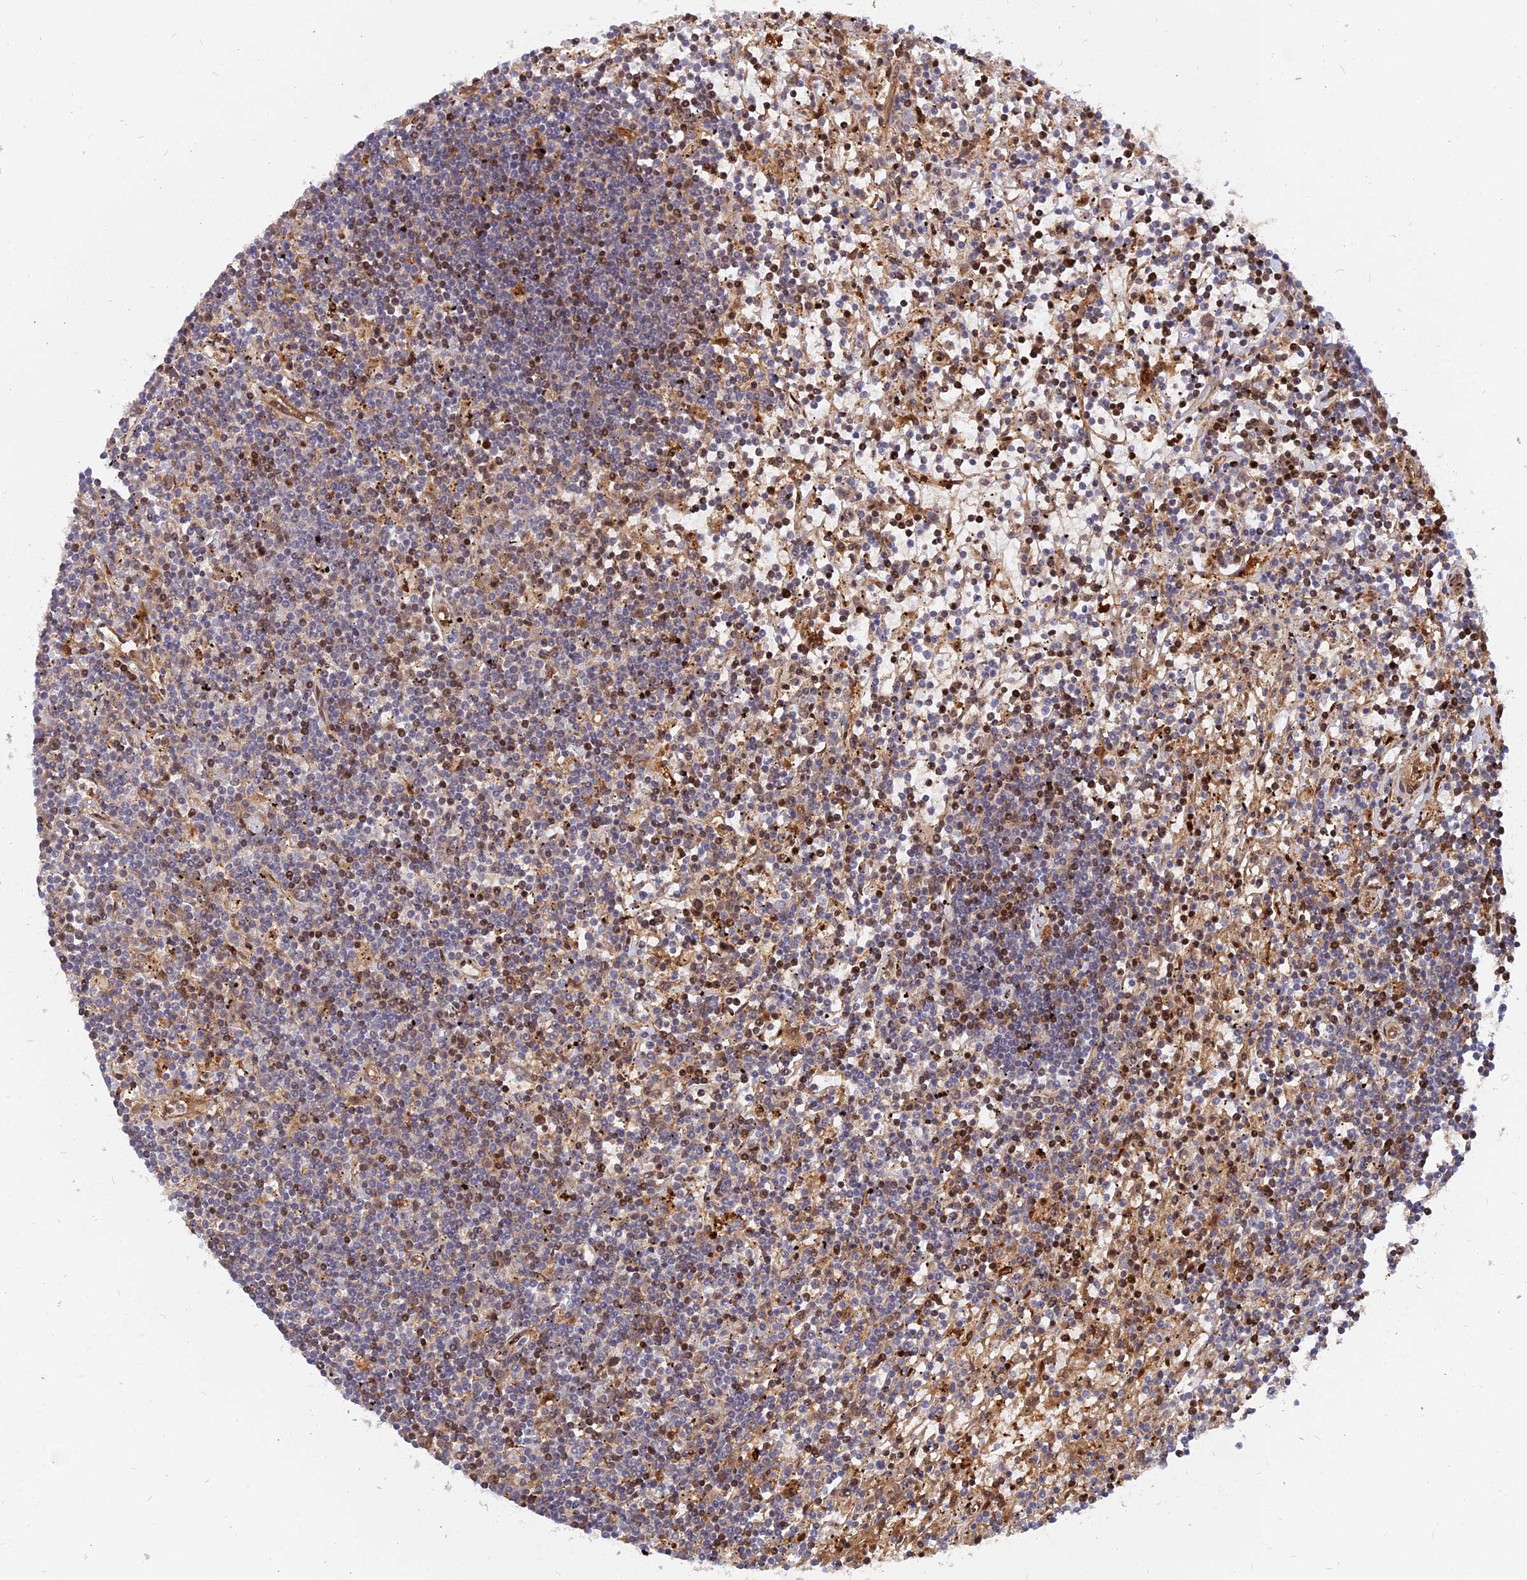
{"staining": {"intensity": "moderate", "quantity": "25%-75%", "location": "nuclear"}, "tissue": "lymphoma", "cell_type": "Tumor cells", "image_type": "cancer", "snomed": [{"axis": "morphology", "description": "Malignant lymphoma, non-Hodgkin's type, Low grade"}, {"axis": "topography", "description": "Spleen"}], "caption": "Protein analysis of lymphoma tissue demonstrates moderate nuclear expression in about 25%-75% of tumor cells.", "gene": "ARL2BP", "patient": {"sex": "male", "age": 76}}